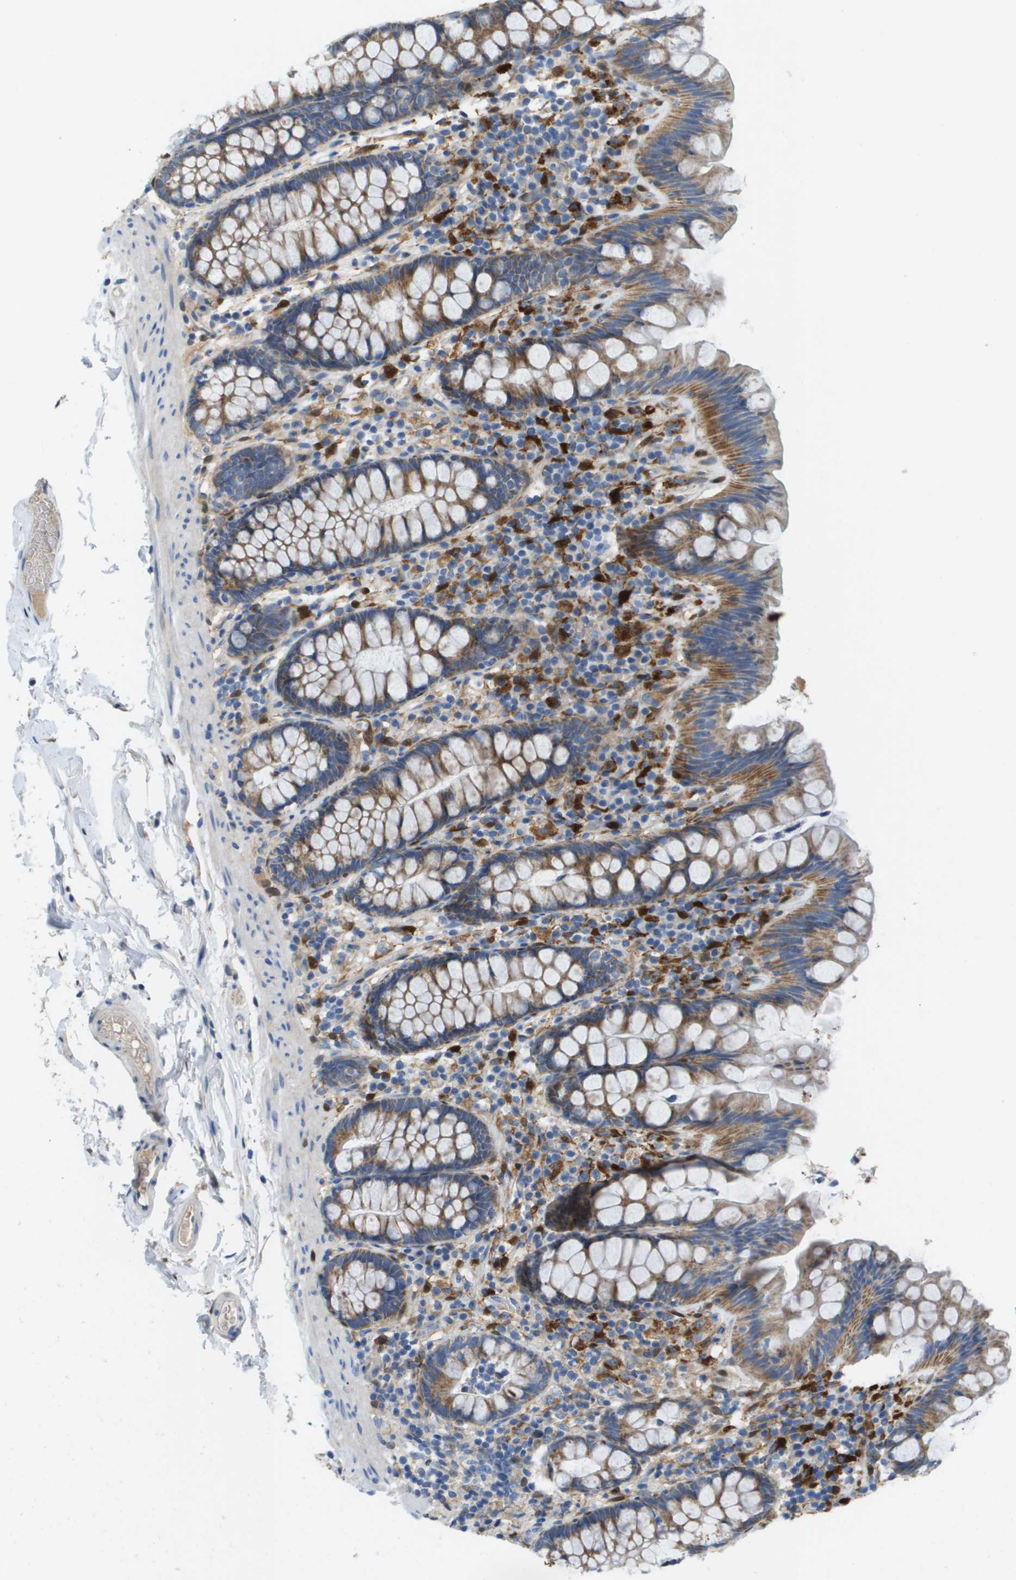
{"staining": {"intensity": "negative", "quantity": "none", "location": "none"}, "tissue": "colon", "cell_type": "Endothelial cells", "image_type": "normal", "snomed": [{"axis": "morphology", "description": "Normal tissue, NOS"}, {"axis": "topography", "description": "Colon"}], "caption": "This image is of benign colon stained with immunohistochemistry to label a protein in brown with the nuclei are counter-stained blue. There is no positivity in endothelial cells.", "gene": "CYGB", "patient": {"sex": "female", "age": 80}}